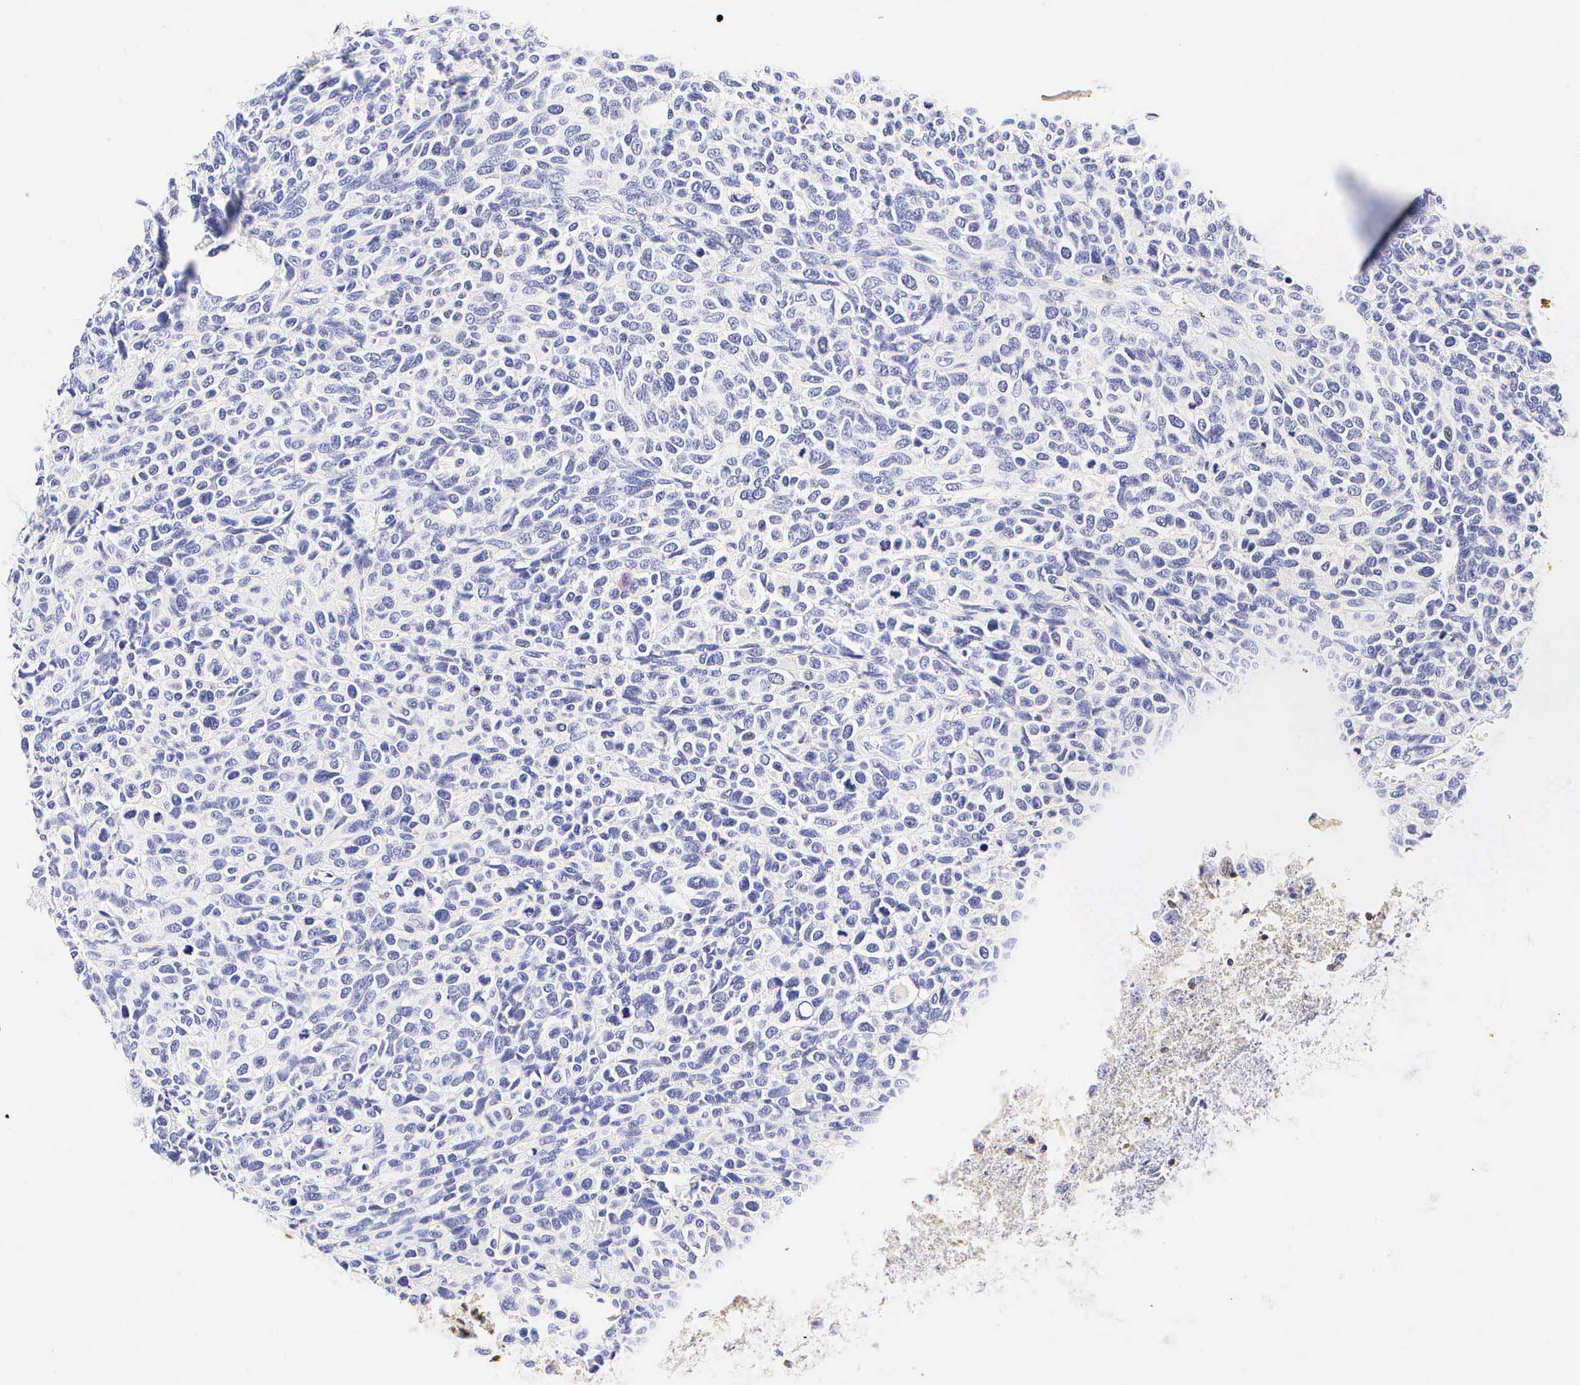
{"staining": {"intensity": "negative", "quantity": "none", "location": "none"}, "tissue": "melanoma", "cell_type": "Tumor cells", "image_type": "cancer", "snomed": [{"axis": "morphology", "description": "Malignant melanoma, NOS"}, {"axis": "topography", "description": "Skin"}], "caption": "High magnification brightfield microscopy of melanoma stained with DAB (brown) and counterstained with hematoxylin (blue): tumor cells show no significant positivity. Brightfield microscopy of IHC stained with DAB (brown) and hematoxylin (blue), captured at high magnification.", "gene": "CD3E", "patient": {"sex": "female", "age": 85}}